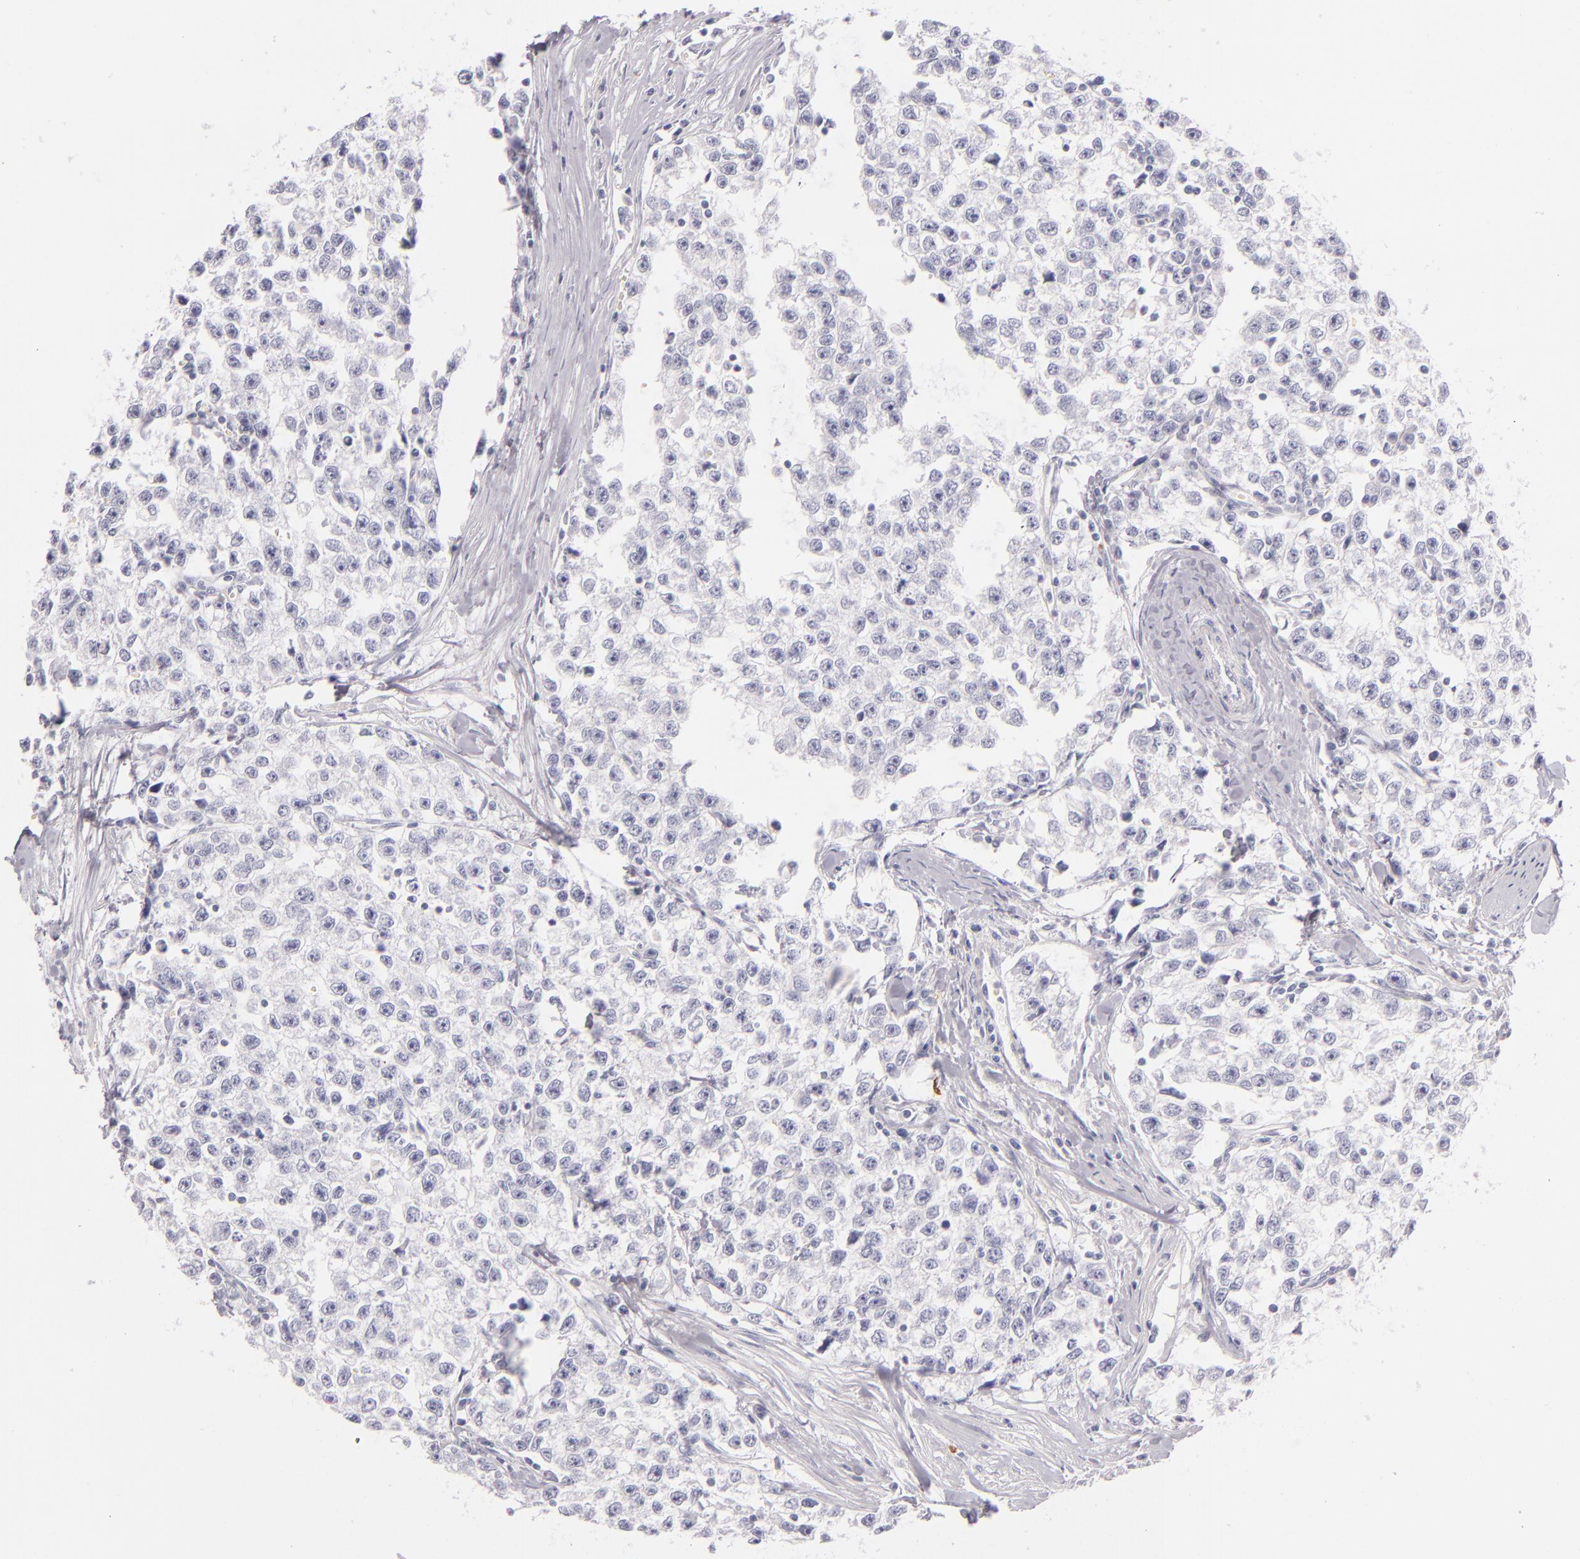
{"staining": {"intensity": "negative", "quantity": "none", "location": "none"}, "tissue": "testis cancer", "cell_type": "Tumor cells", "image_type": "cancer", "snomed": [{"axis": "morphology", "description": "Seminoma, NOS"}, {"axis": "morphology", "description": "Carcinoma, Embryonal, NOS"}, {"axis": "topography", "description": "Testis"}], "caption": "Testis cancer was stained to show a protein in brown. There is no significant positivity in tumor cells.", "gene": "CD207", "patient": {"sex": "male", "age": 30}}